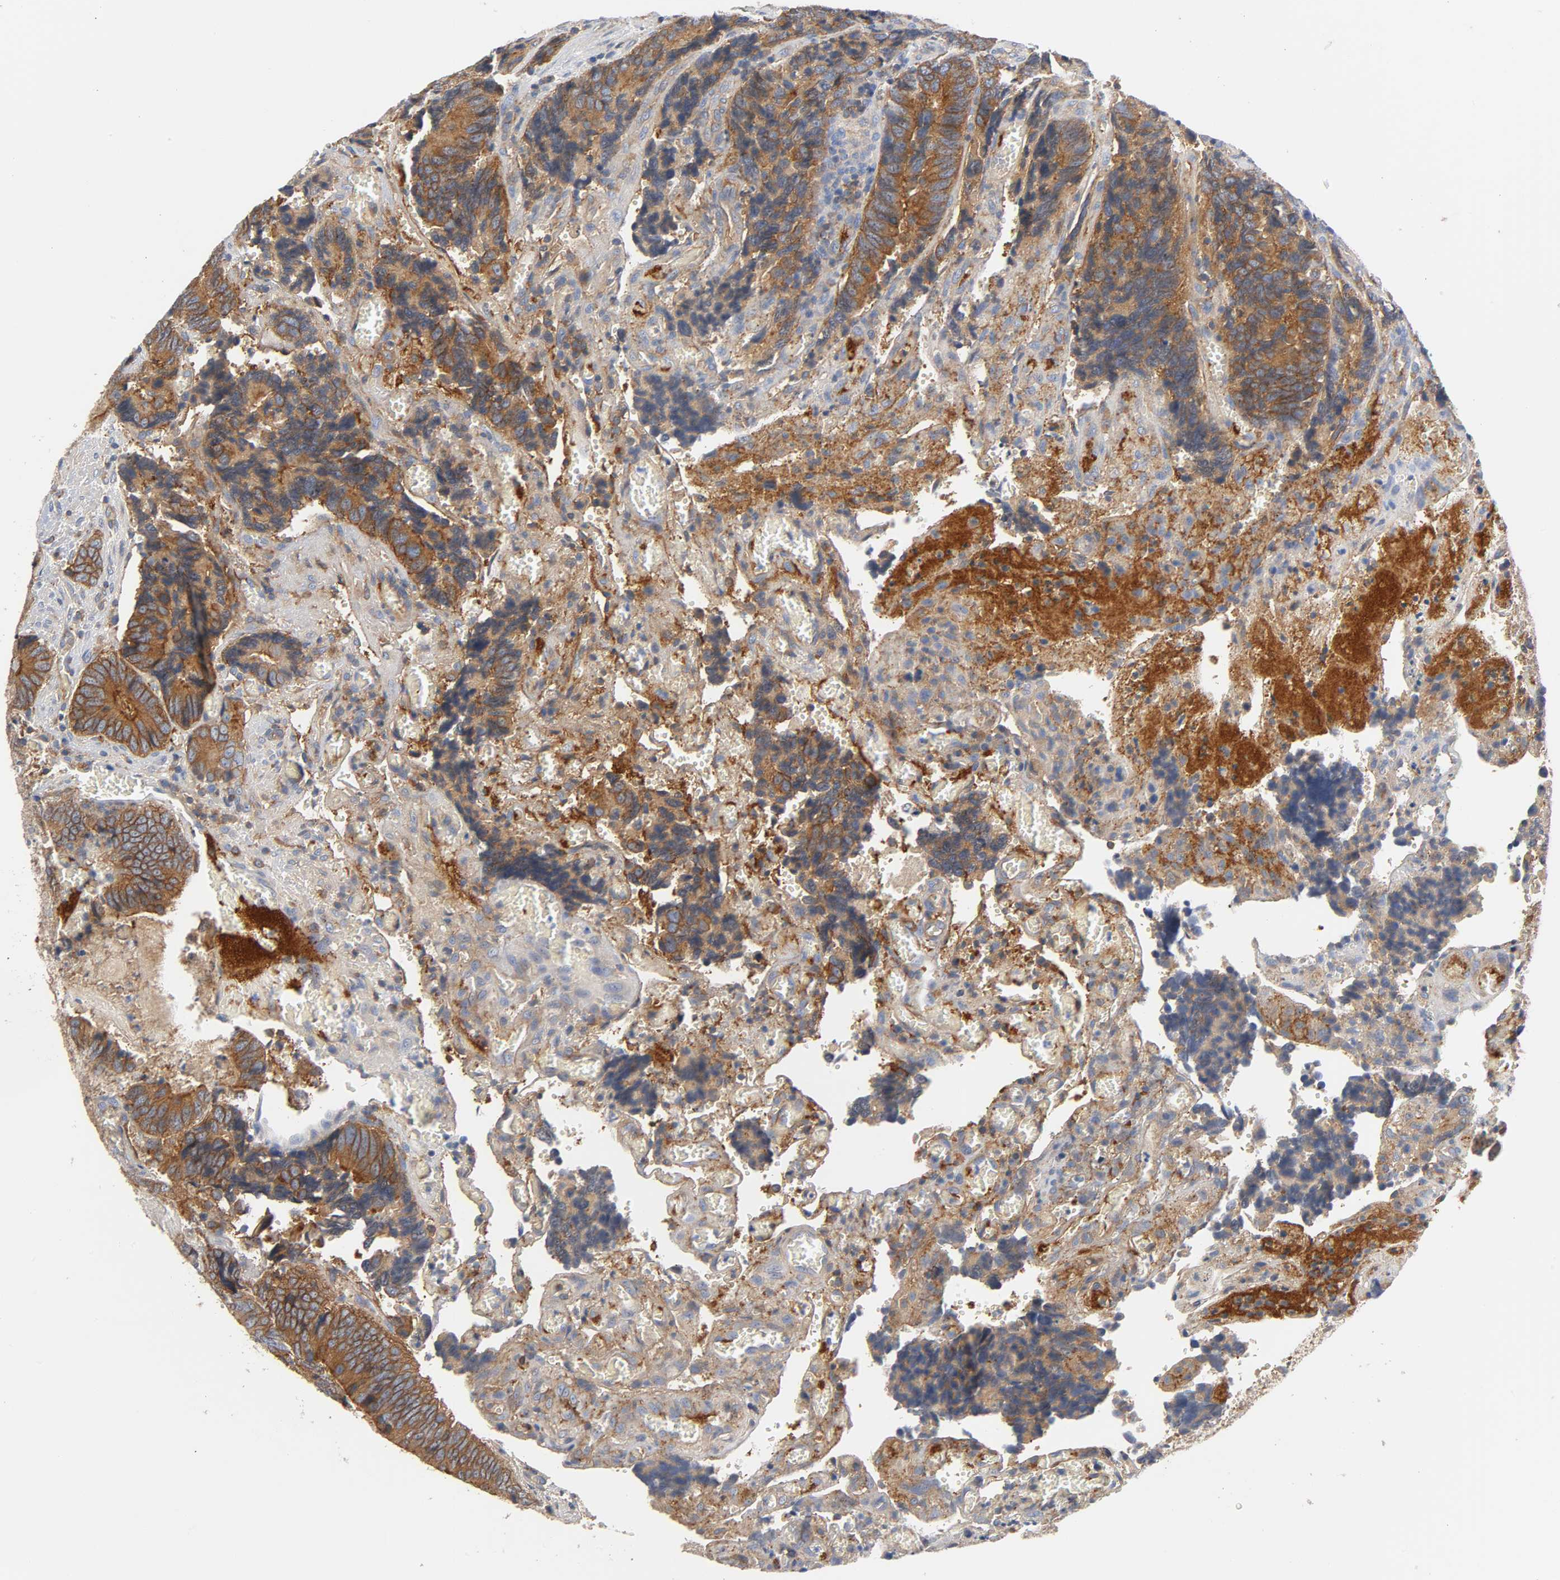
{"staining": {"intensity": "moderate", "quantity": ">75%", "location": "cytoplasmic/membranous"}, "tissue": "colorectal cancer", "cell_type": "Tumor cells", "image_type": "cancer", "snomed": [{"axis": "morphology", "description": "Adenocarcinoma, NOS"}, {"axis": "topography", "description": "Colon"}], "caption": "DAB immunohistochemical staining of human adenocarcinoma (colorectal) displays moderate cytoplasmic/membranous protein positivity in approximately >75% of tumor cells. The protein of interest is stained brown, and the nuclei are stained in blue (DAB IHC with brightfield microscopy, high magnification).", "gene": "SRC", "patient": {"sex": "male", "age": 72}}